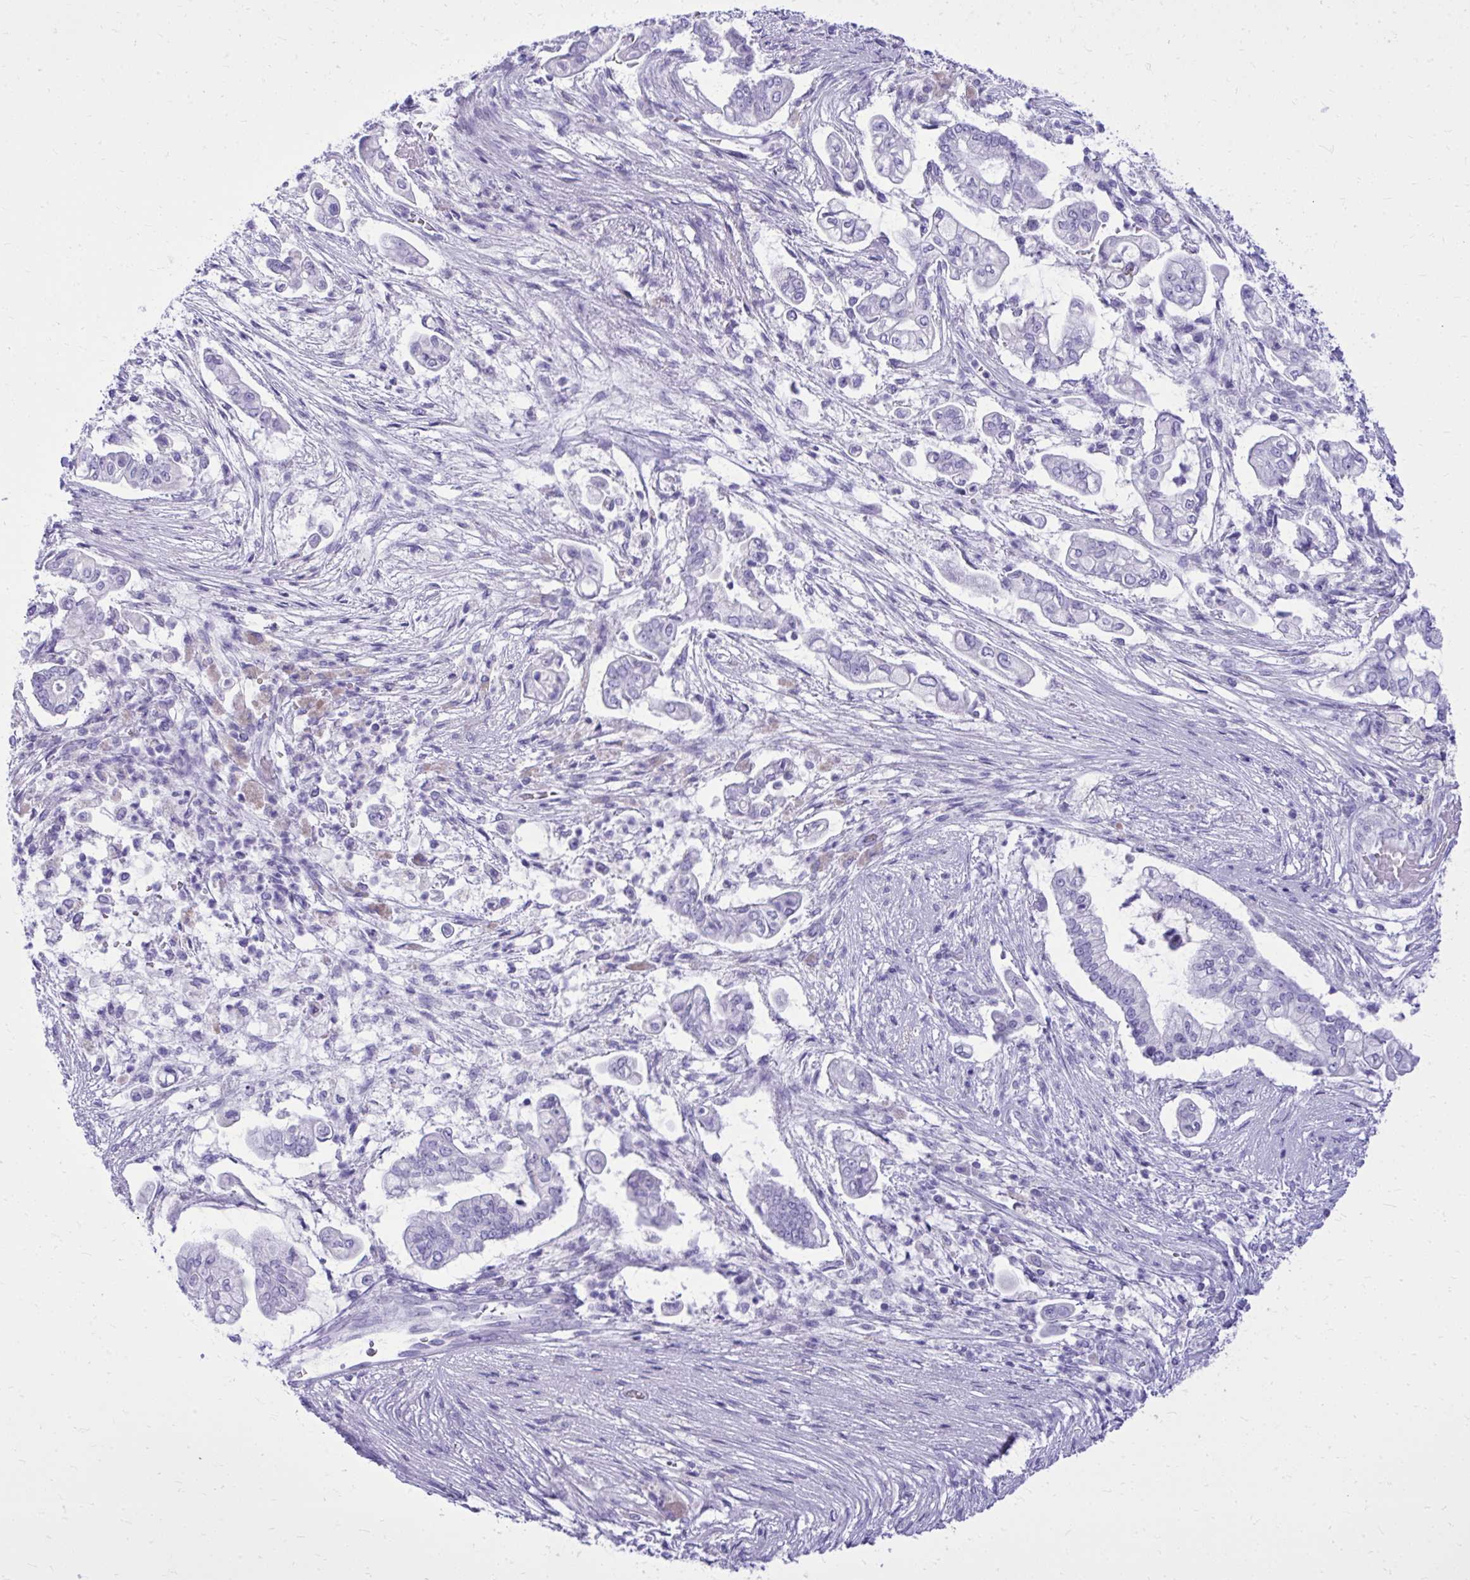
{"staining": {"intensity": "negative", "quantity": "none", "location": "none"}, "tissue": "pancreatic cancer", "cell_type": "Tumor cells", "image_type": "cancer", "snomed": [{"axis": "morphology", "description": "Adenocarcinoma, NOS"}, {"axis": "topography", "description": "Pancreas"}], "caption": "There is no significant positivity in tumor cells of adenocarcinoma (pancreatic). (IHC, brightfield microscopy, high magnification).", "gene": "BCL6B", "patient": {"sex": "female", "age": 69}}